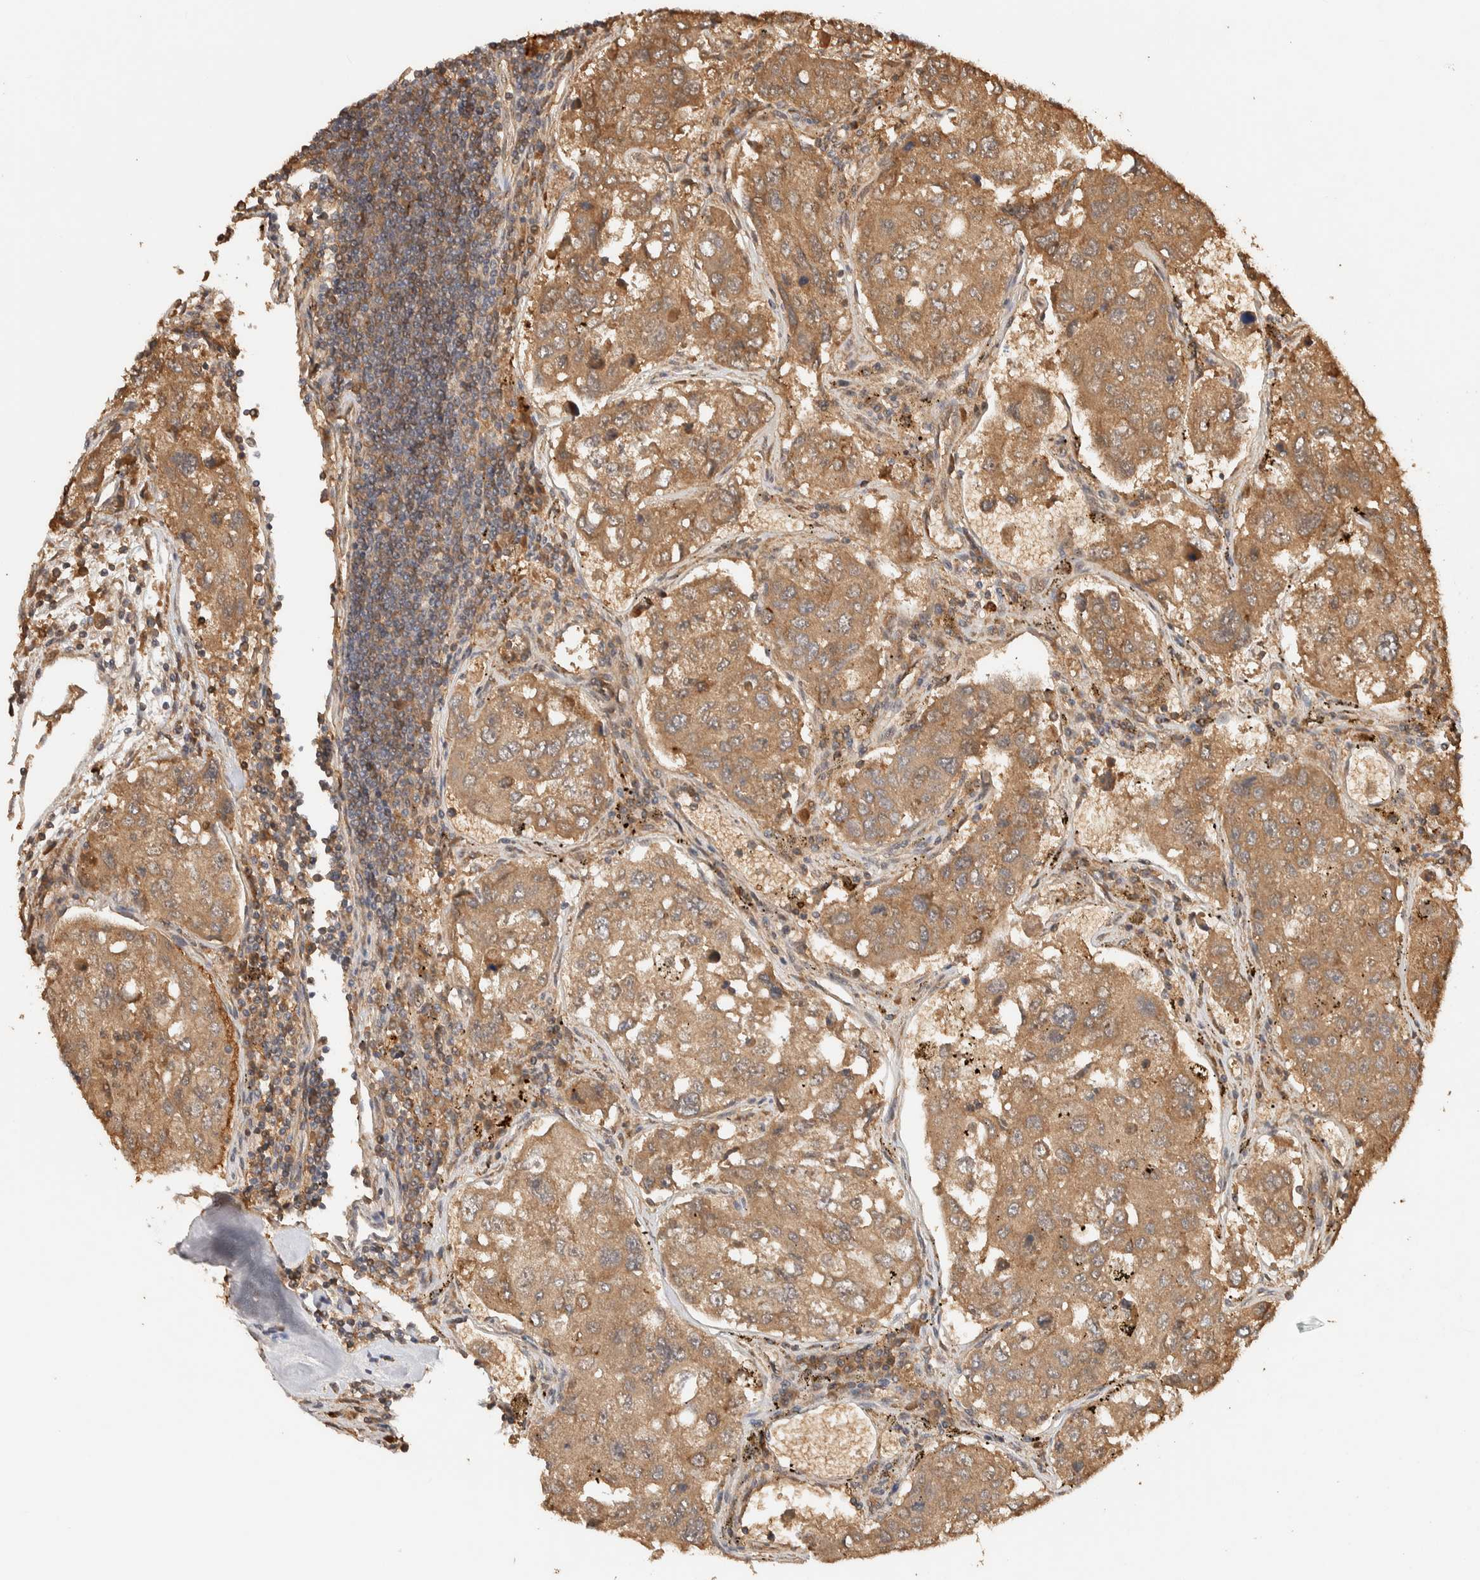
{"staining": {"intensity": "moderate", "quantity": ">75%", "location": "cytoplasmic/membranous"}, "tissue": "urothelial cancer", "cell_type": "Tumor cells", "image_type": "cancer", "snomed": [{"axis": "morphology", "description": "Urothelial carcinoma, High grade"}, {"axis": "topography", "description": "Lymph node"}, {"axis": "topography", "description": "Urinary bladder"}], "caption": "Brown immunohistochemical staining in high-grade urothelial carcinoma reveals moderate cytoplasmic/membranous positivity in about >75% of tumor cells.", "gene": "TTI2", "patient": {"sex": "male", "age": 51}}